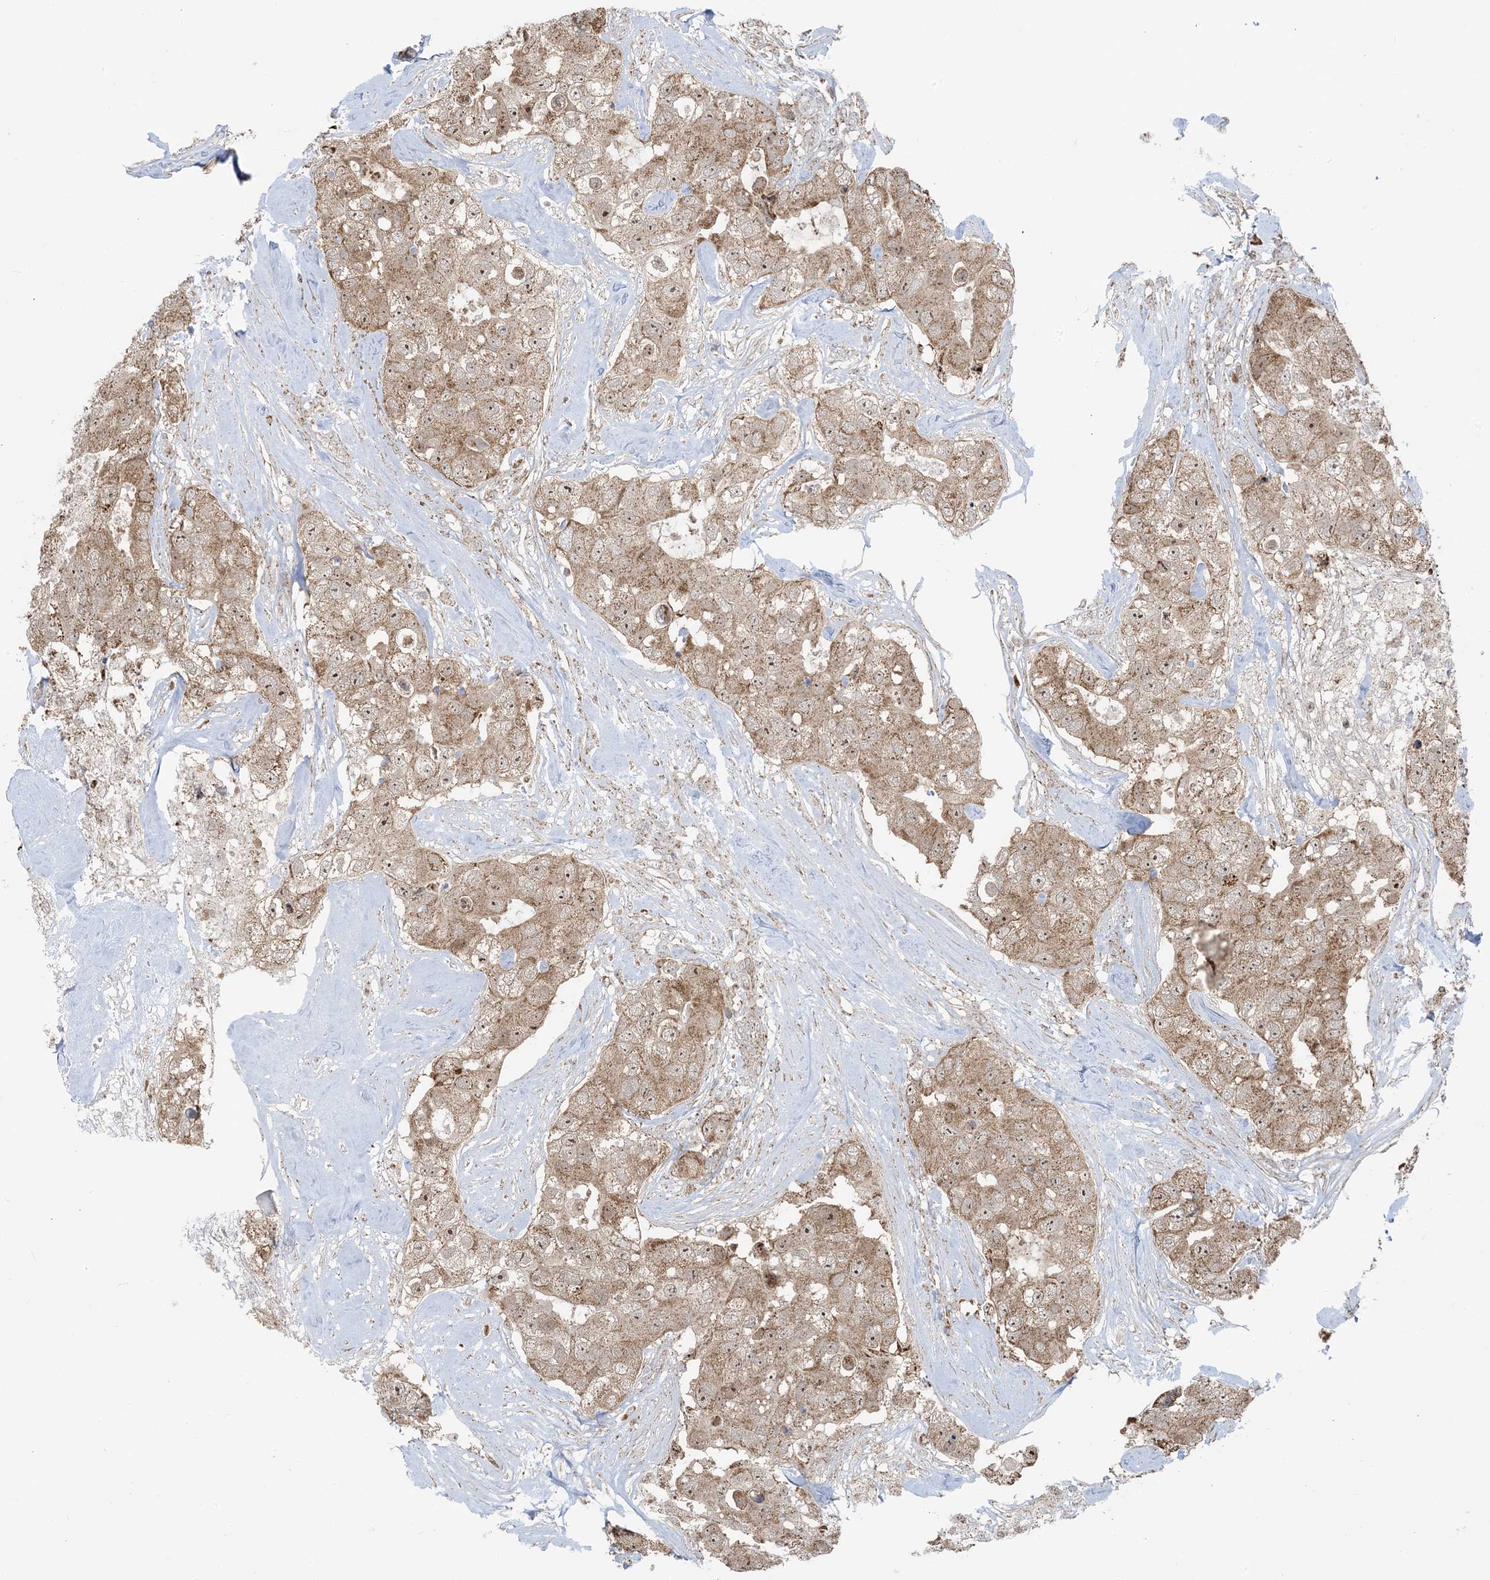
{"staining": {"intensity": "moderate", "quantity": ">75%", "location": "cytoplasmic/membranous,nuclear"}, "tissue": "breast cancer", "cell_type": "Tumor cells", "image_type": "cancer", "snomed": [{"axis": "morphology", "description": "Duct carcinoma"}, {"axis": "topography", "description": "Breast"}], "caption": "Immunohistochemical staining of breast cancer demonstrates moderate cytoplasmic/membranous and nuclear protein staining in about >75% of tumor cells.", "gene": "MAPKBP1", "patient": {"sex": "female", "age": 62}}